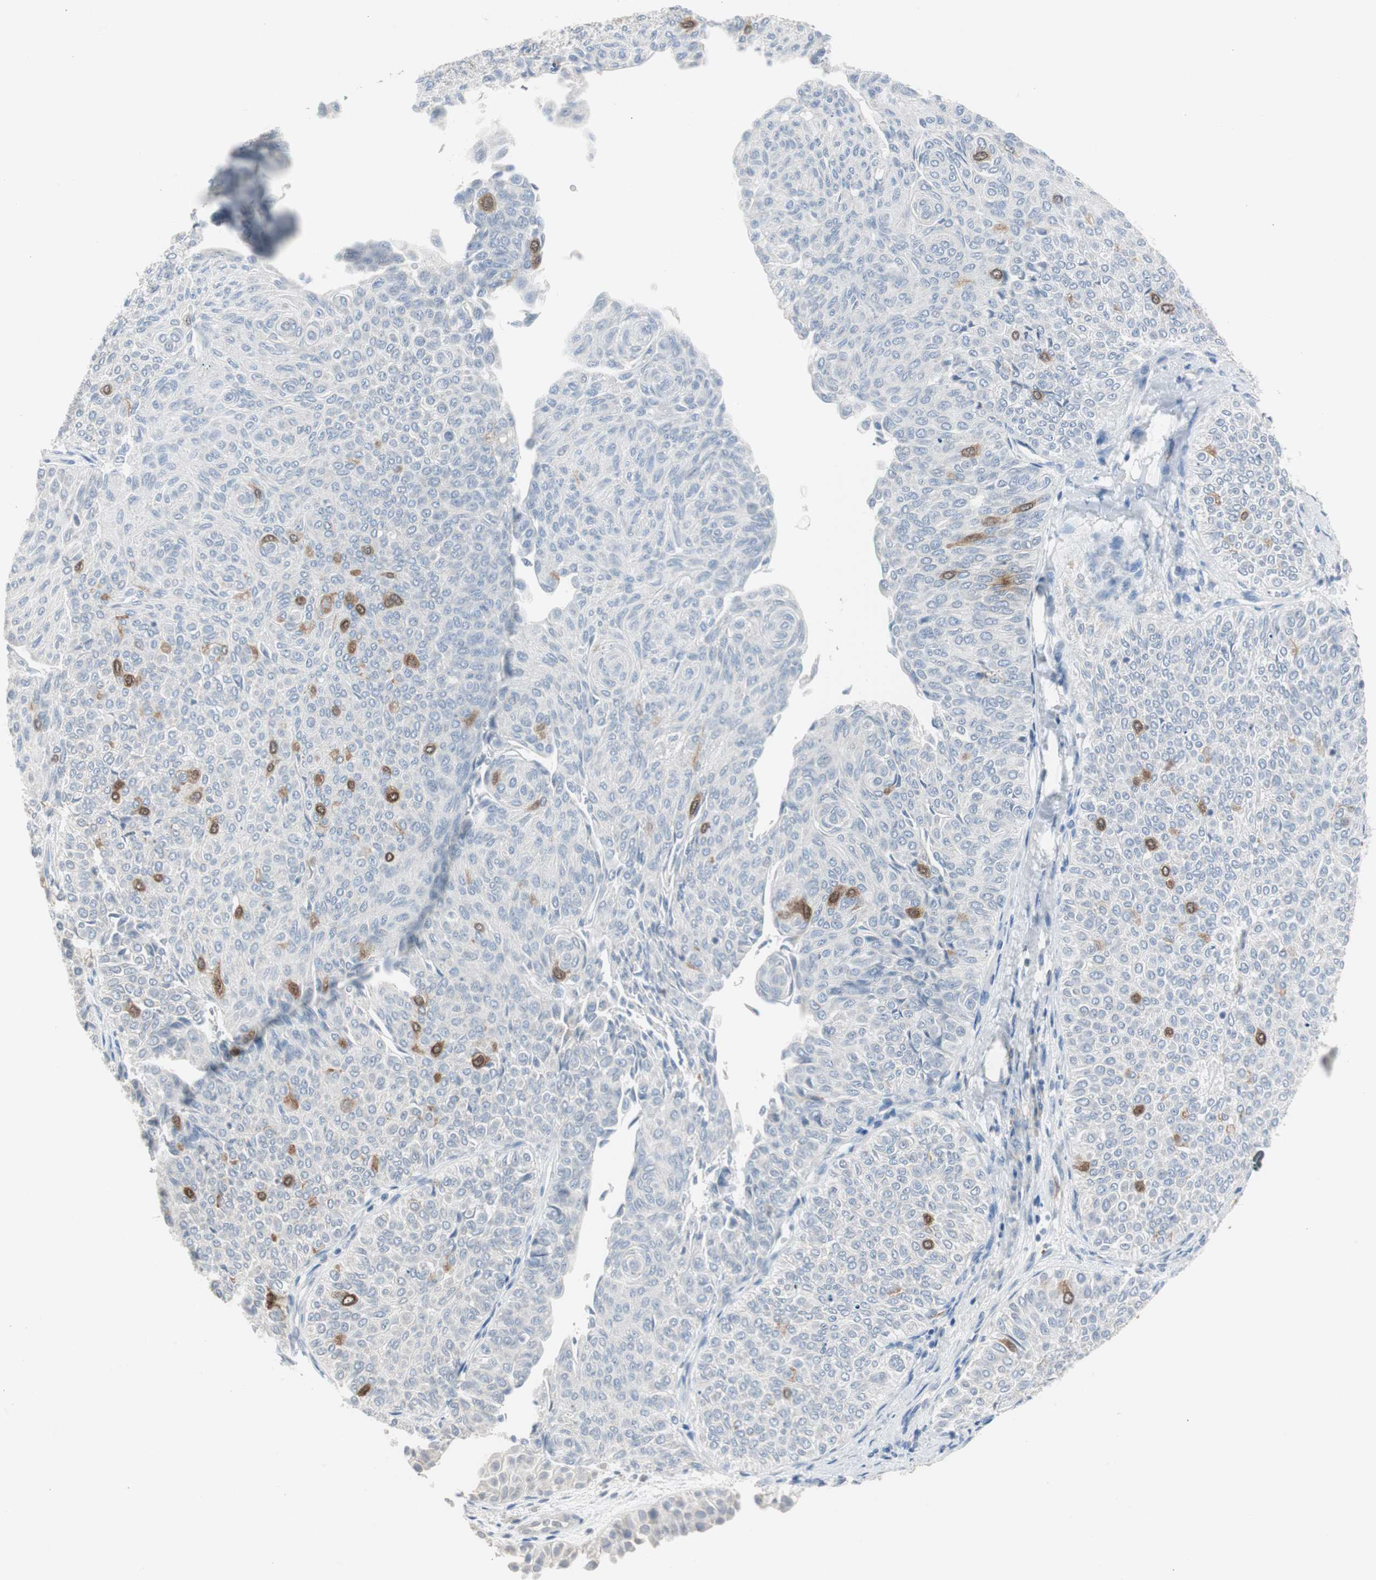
{"staining": {"intensity": "weak", "quantity": "<25%", "location": "cytoplasmic/membranous"}, "tissue": "urothelial cancer", "cell_type": "Tumor cells", "image_type": "cancer", "snomed": [{"axis": "morphology", "description": "Urothelial carcinoma, Low grade"}, {"axis": "topography", "description": "Urinary bladder"}], "caption": "High magnification brightfield microscopy of urothelial cancer stained with DAB (brown) and counterstained with hematoxylin (blue): tumor cells show no significant expression.", "gene": "TK1", "patient": {"sex": "male", "age": 78}}